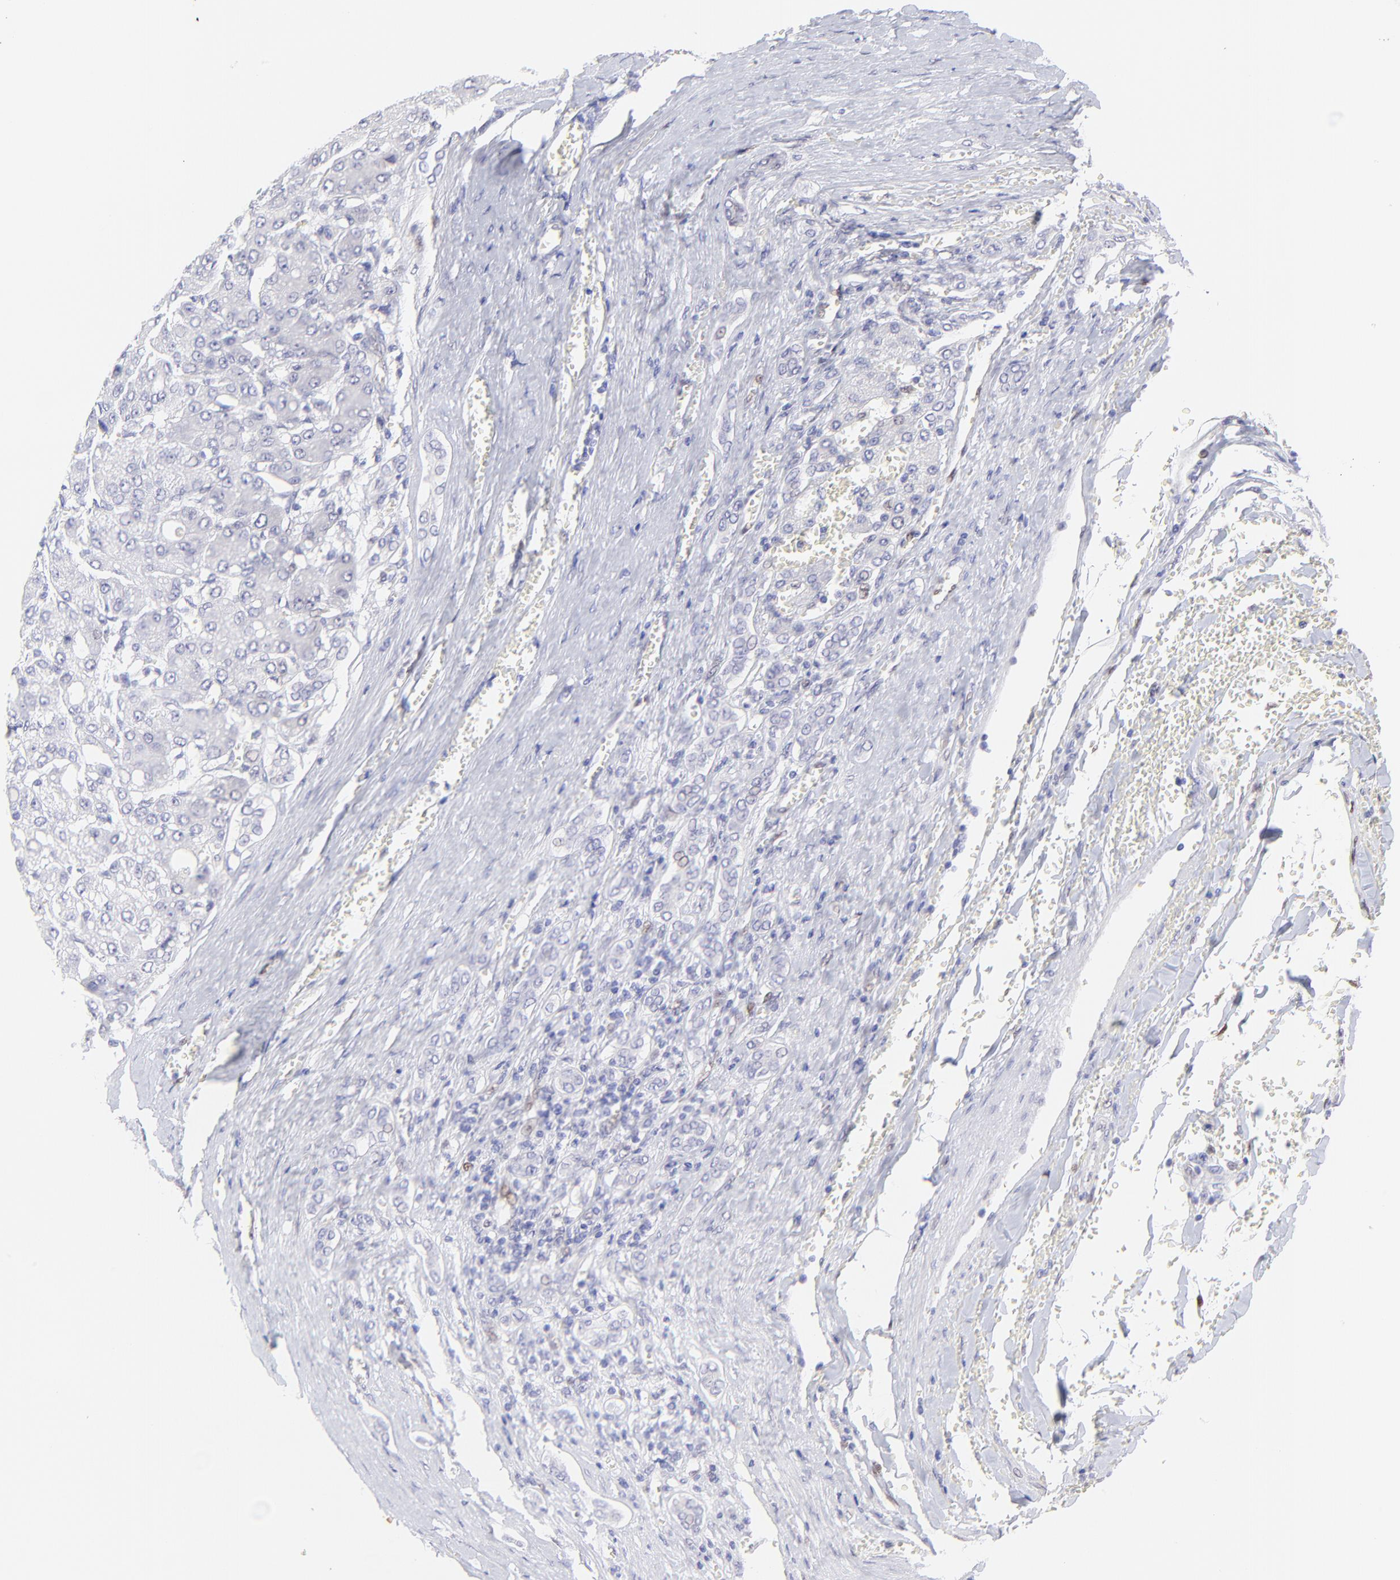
{"staining": {"intensity": "negative", "quantity": "none", "location": "none"}, "tissue": "liver cancer", "cell_type": "Tumor cells", "image_type": "cancer", "snomed": [{"axis": "morphology", "description": "Carcinoma, Hepatocellular, NOS"}, {"axis": "topography", "description": "Liver"}], "caption": "Immunohistochemistry image of neoplastic tissue: human liver cancer stained with DAB (3,3'-diaminobenzidine) shows no significant protein positivity in tumor cells.", "gene": "KLF4", "patient": {"sex": "male", "age": 69}}